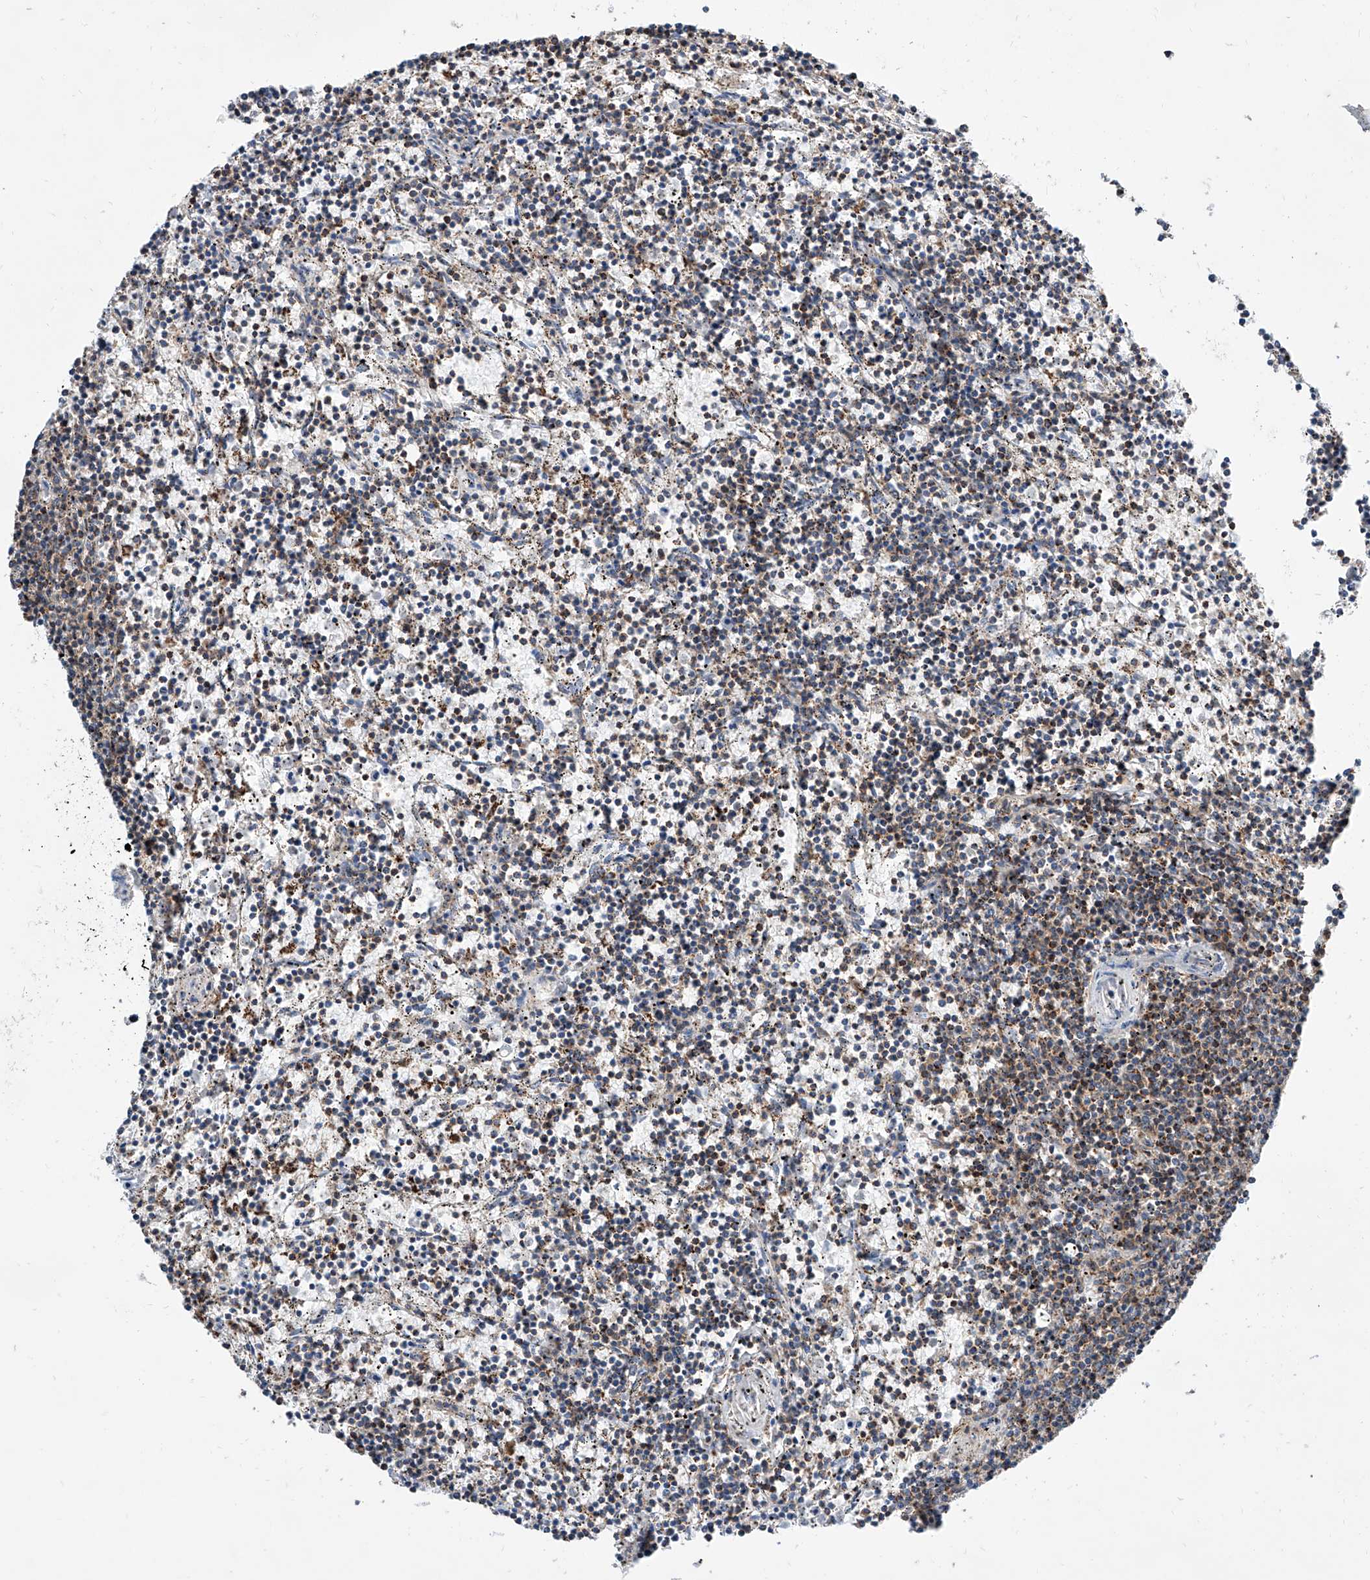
{"staining": {"intensity": "weak", "quantity": "25%-75%", "location": "cytoplasmic/membranous"}, "tissue": "lymphoma", "cell_type": "Tumor cells", "image_type": "cancer", "snomed": [{"axis": "morphology", "description": "Malignant lymphoma, non-Hodgkin's type, Low grade"}, {"axis": "topography", "description": "Spleen"}], "caption": "Immunohistochemical staining of human lymphoma reveals low levels of weak cytoplasmic/membranous protein positivity in about 25%-75% of tumor cells. The staining was performed using DAB (3,3'-diaminobenzidine) to visualize the protein expression in brown, while the nuclei were stained in blue with hematoxylin (Magnification: 20x).", "gene": "CPNE5", "patient": {"sex": "female", "age": 50}}